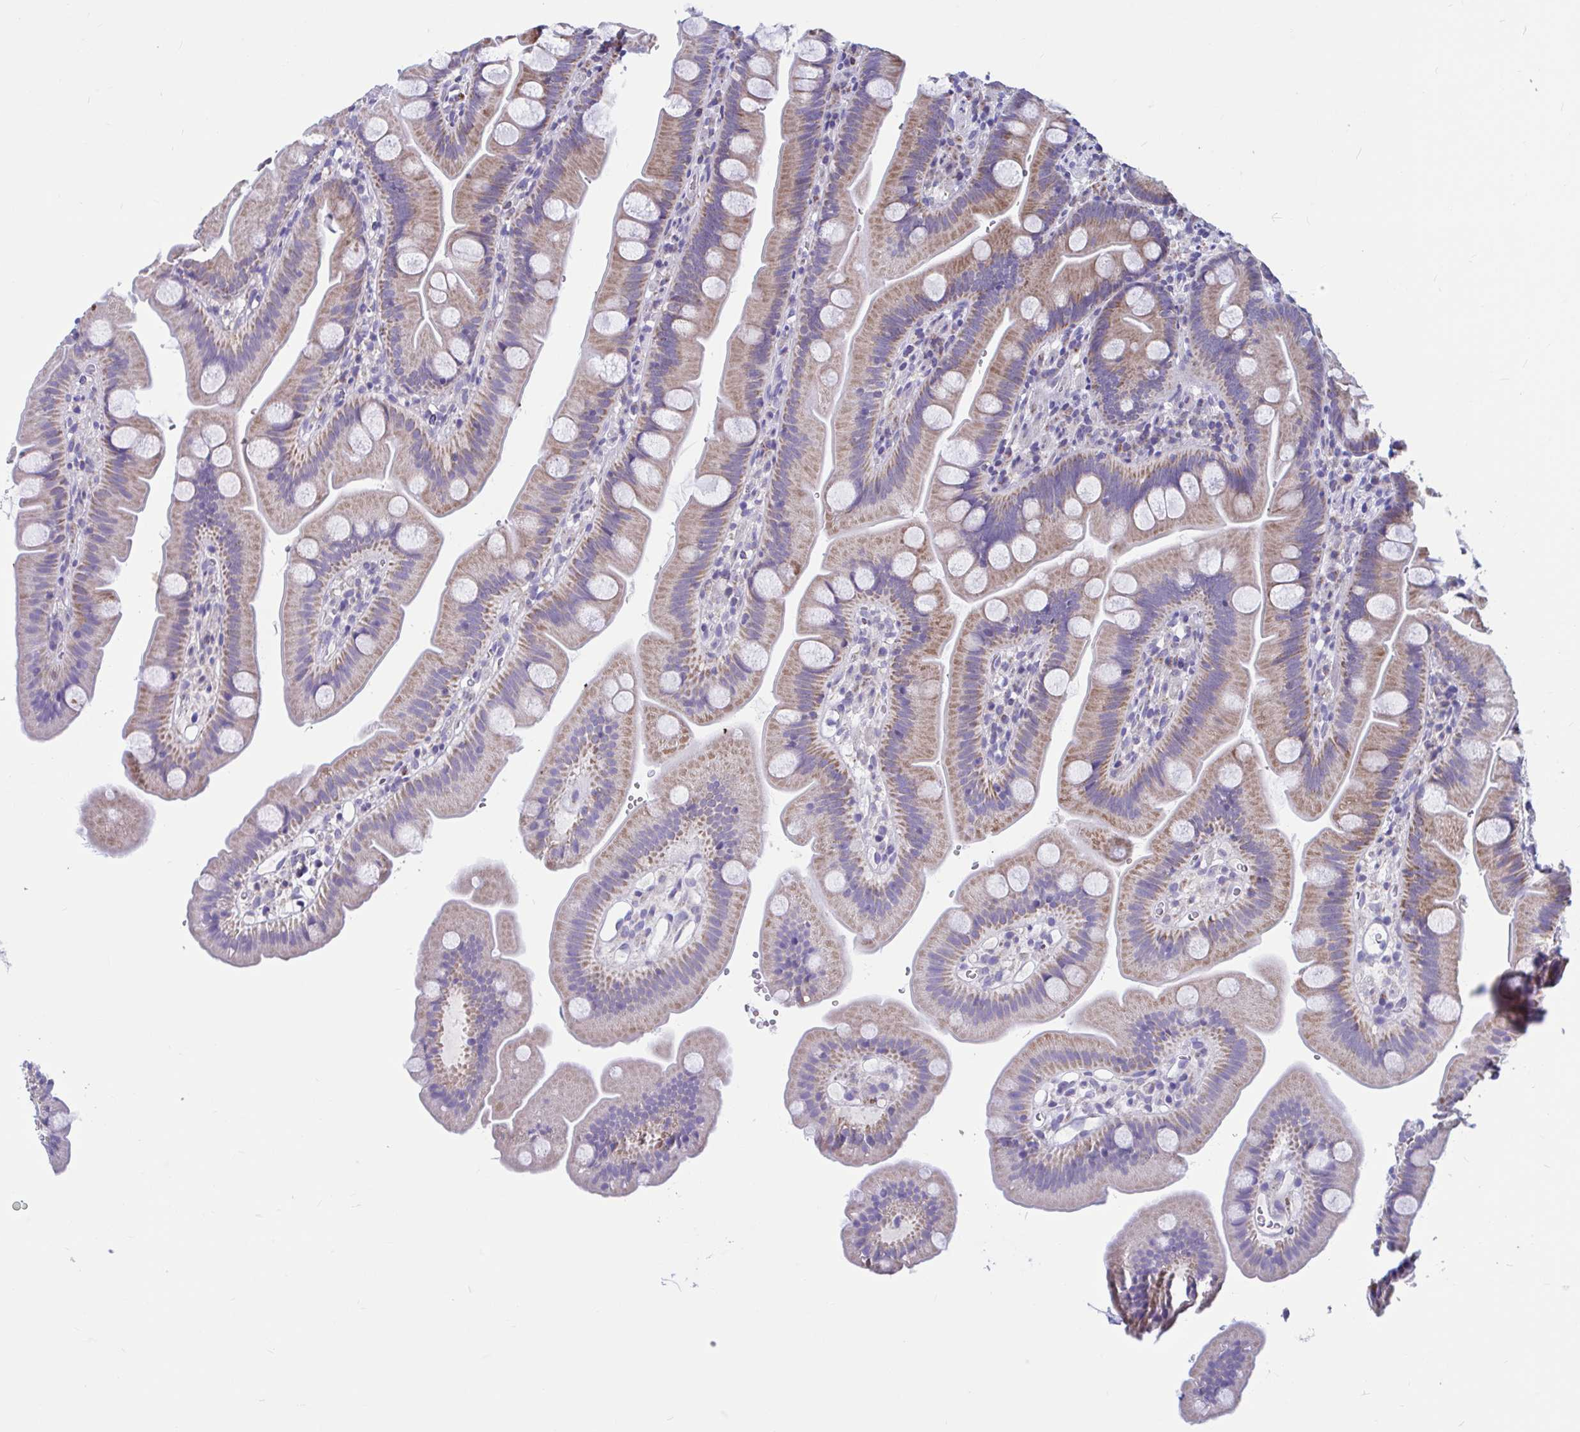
{"staining": {"intensity": "moderate", "quantity": ">75%", "location": "cytoplasmic/membranous"}, "tissue": "small intestine", "cell_type": "Glandular cells", "image_type": "normal", "snomed": [{"axis": "morphology", "description": "Normal tissue, NOS"}, {"axis": "topography", "description": "Small intestine"}], "caption": "Small intestine was stained to show a protein in brown. There is medium levels of moderate cytoplasmic/membranous staining in approximately >75% of glandular cells. (IHC, brightfield microscopy, high magnification).", "gene": "OR13A1", "patient": {"sex": "female", "age": 68}}